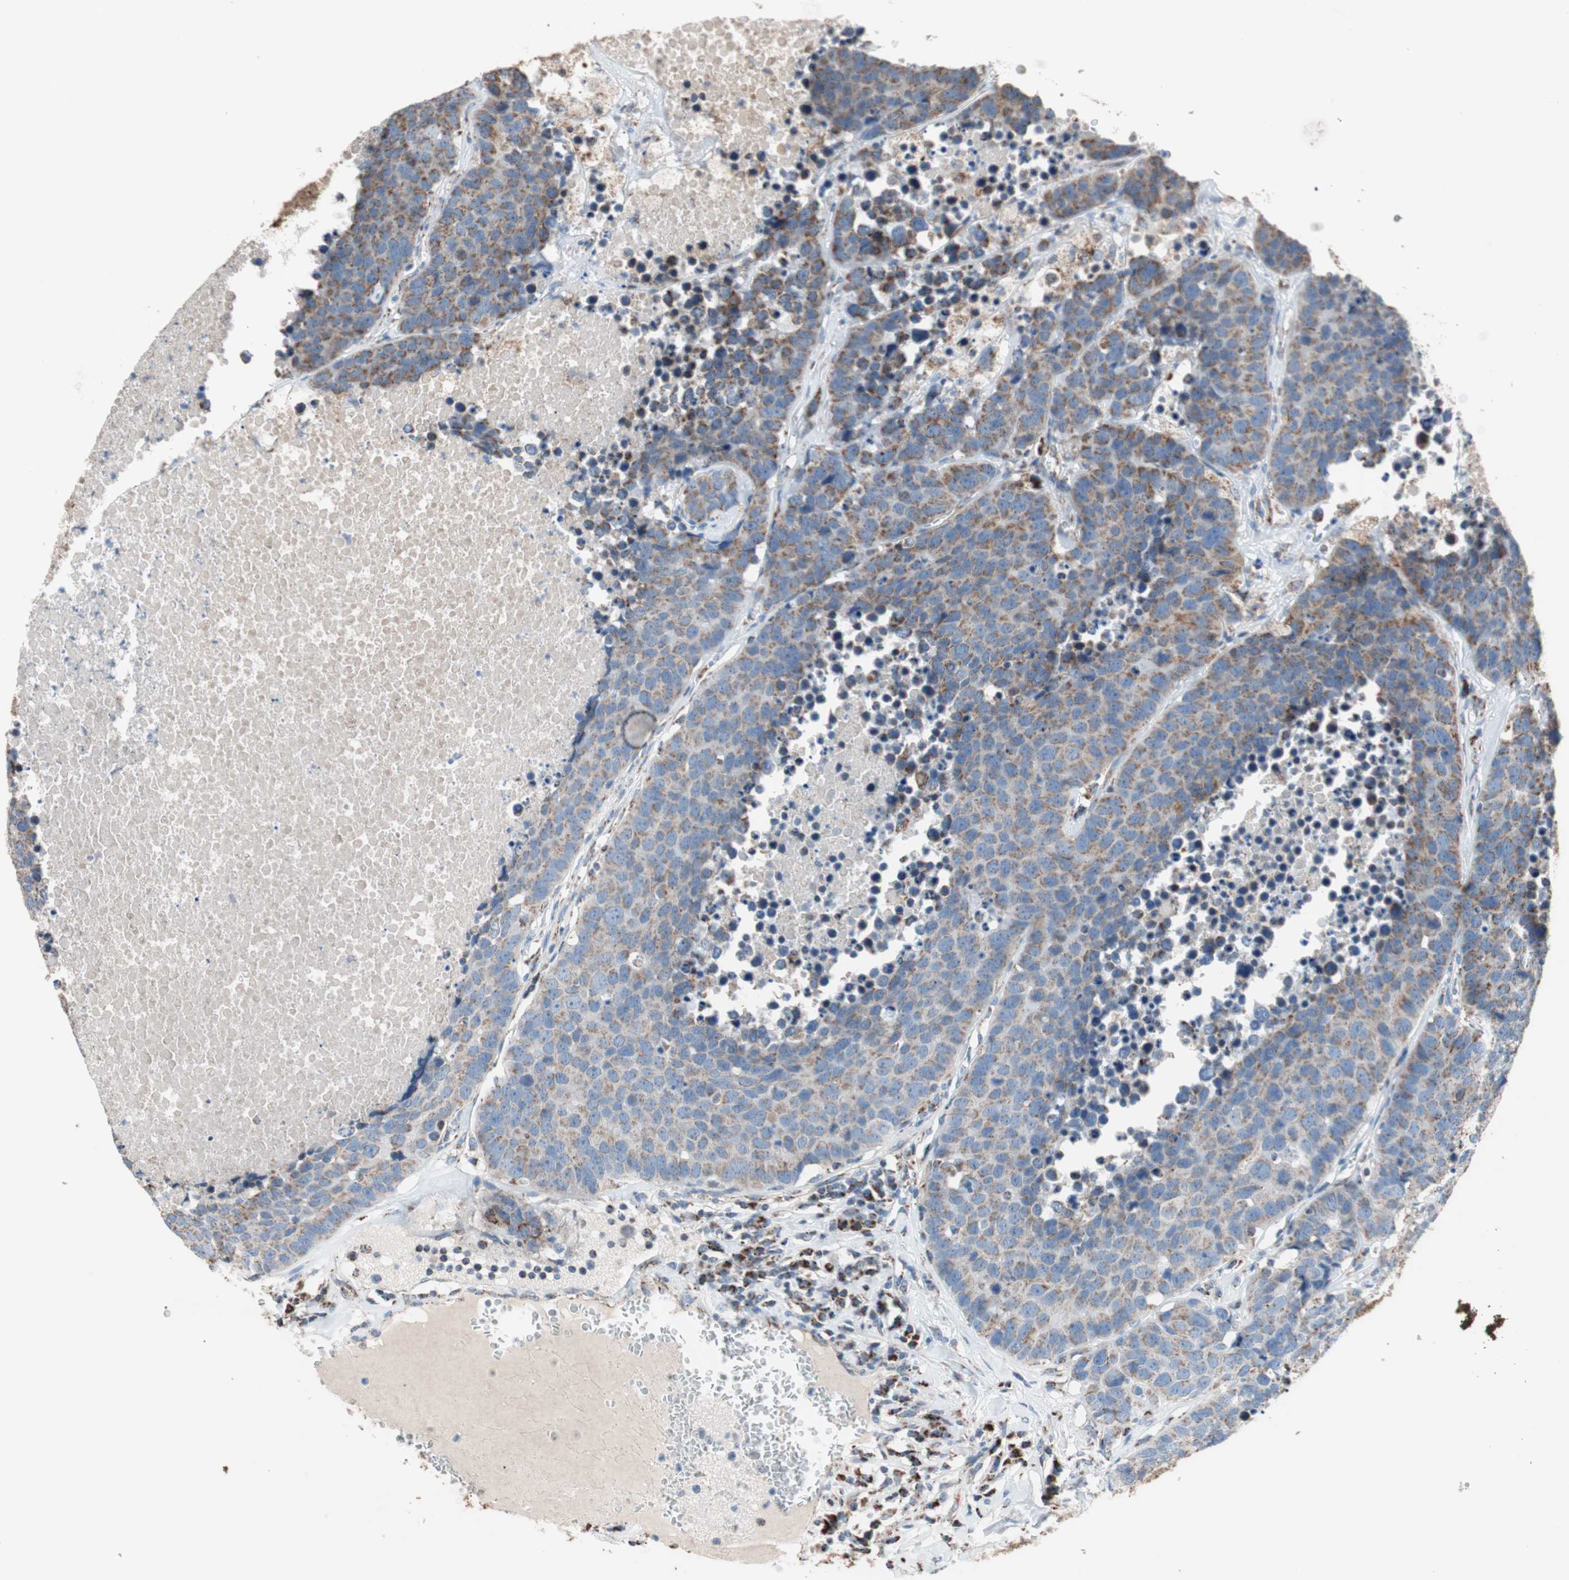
{"staining": {"intensity": "moderate", "quantity": "25%-75%", "location": "cytoplasmic/membranous"}, "tissue": "carcinoid", "cell_type": "Tumor cells", "image_type": "cancer", "snomed": [{"axis": "morphology", "description": "Carcinoid, malignant, NOS"}, {"axis": "topography", "description": "Lung"}], "caption": "Protein expression analysis of human carcinoid (malignant) reveals moderate cytoplasmic/membranous expression in approximately 25%-75% of tumor cells. Nuclei are stained in blue.", "gene": "PCSK4", "patient": {"sex": "male", "age": 60}}